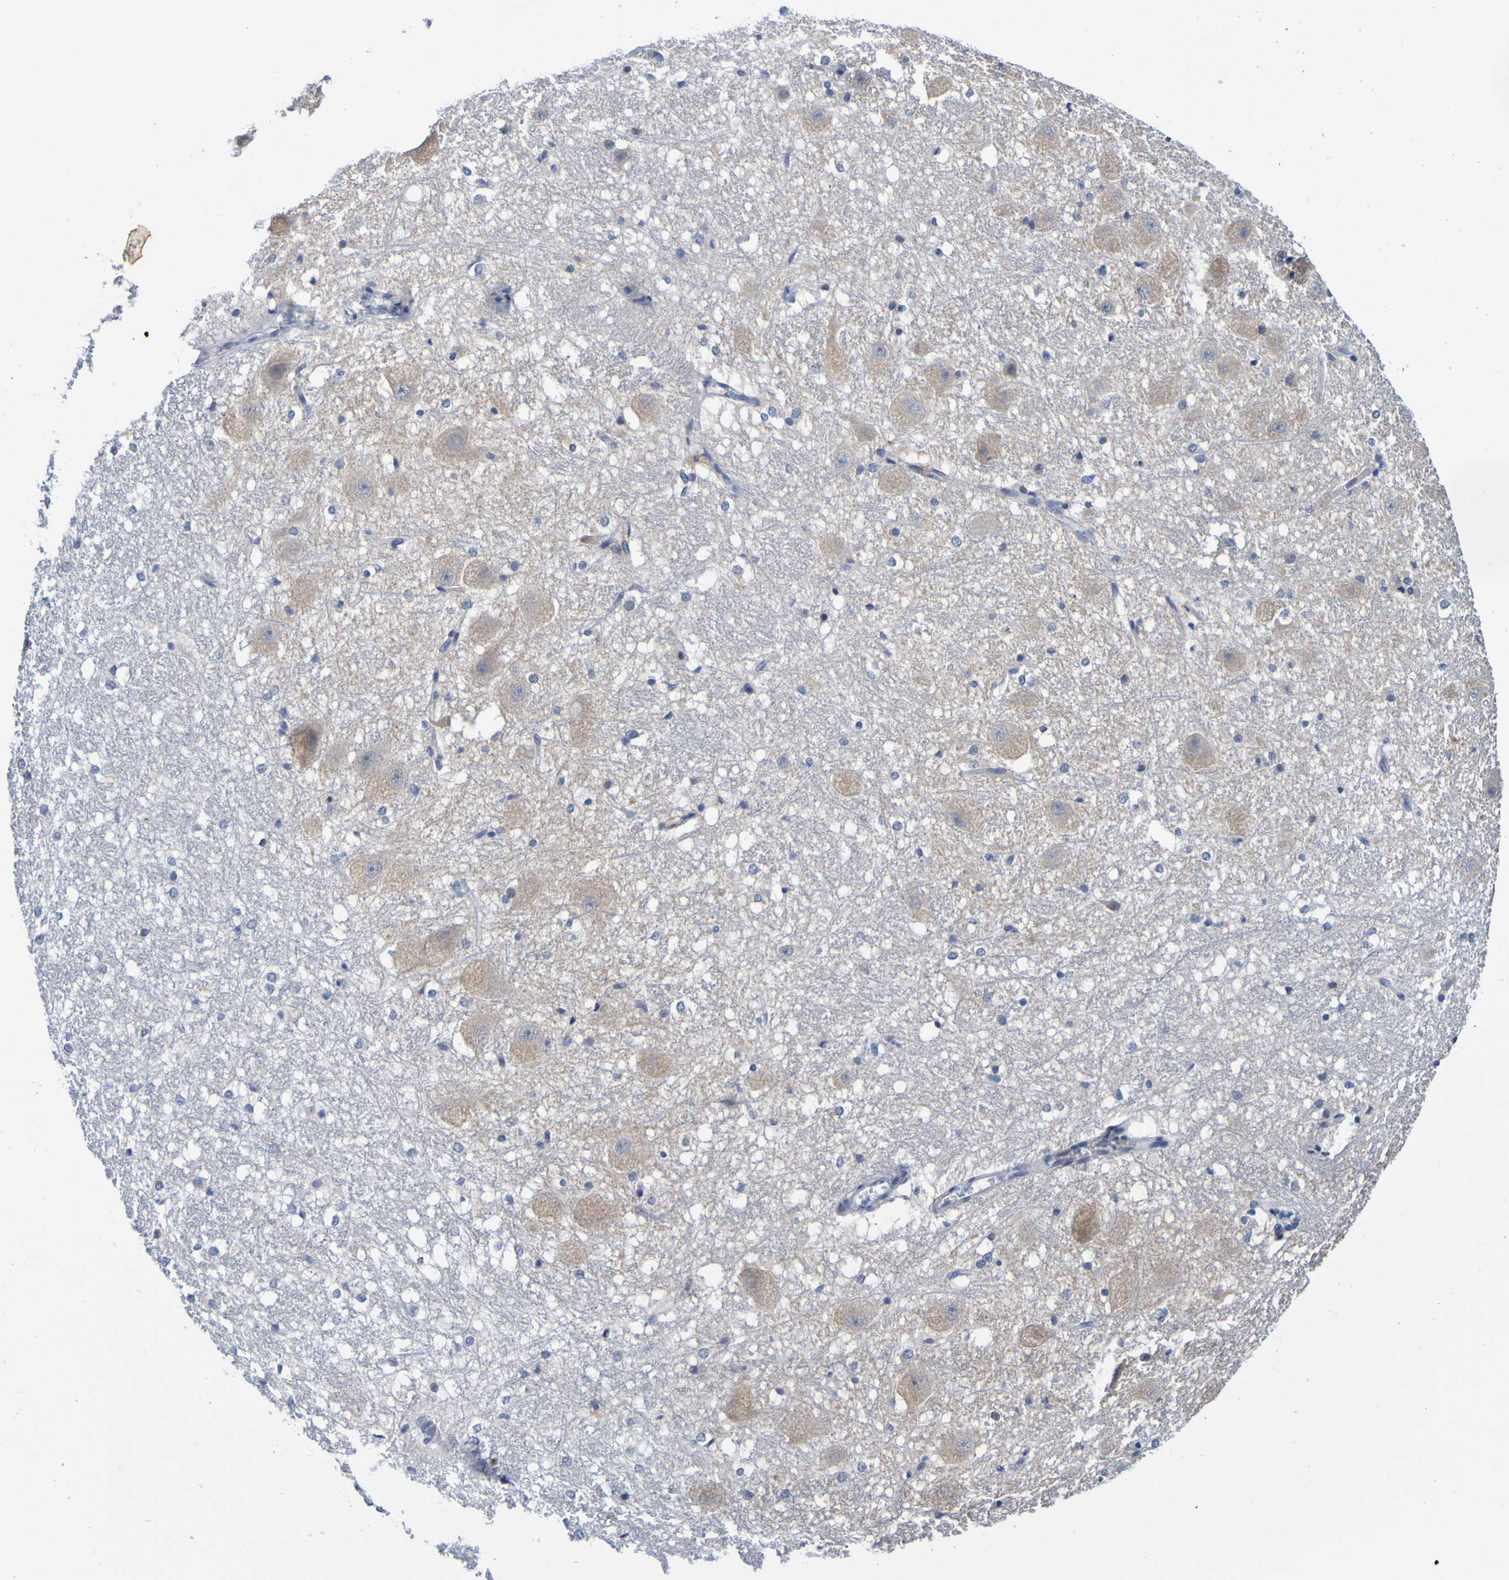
{"staining": {"intensity": "negative", "quantity": "none", "location": "none"}, "tissue": "hippocampus", "cell_type": "Glial cells", "image_type": "normal", "snomed": [{"axis": "morphology", "description": "Normal tissue, NOS"}, {"axis": "topography", "description": "Hippocampus"}], "caption": "This is a micrograph of immunohistochemistry (IHC) staining of unremarkable hippocampus, which shows no expression in glial cells.", "gene": "VMA21", "patient": {"sex": "female", "age": 19}}